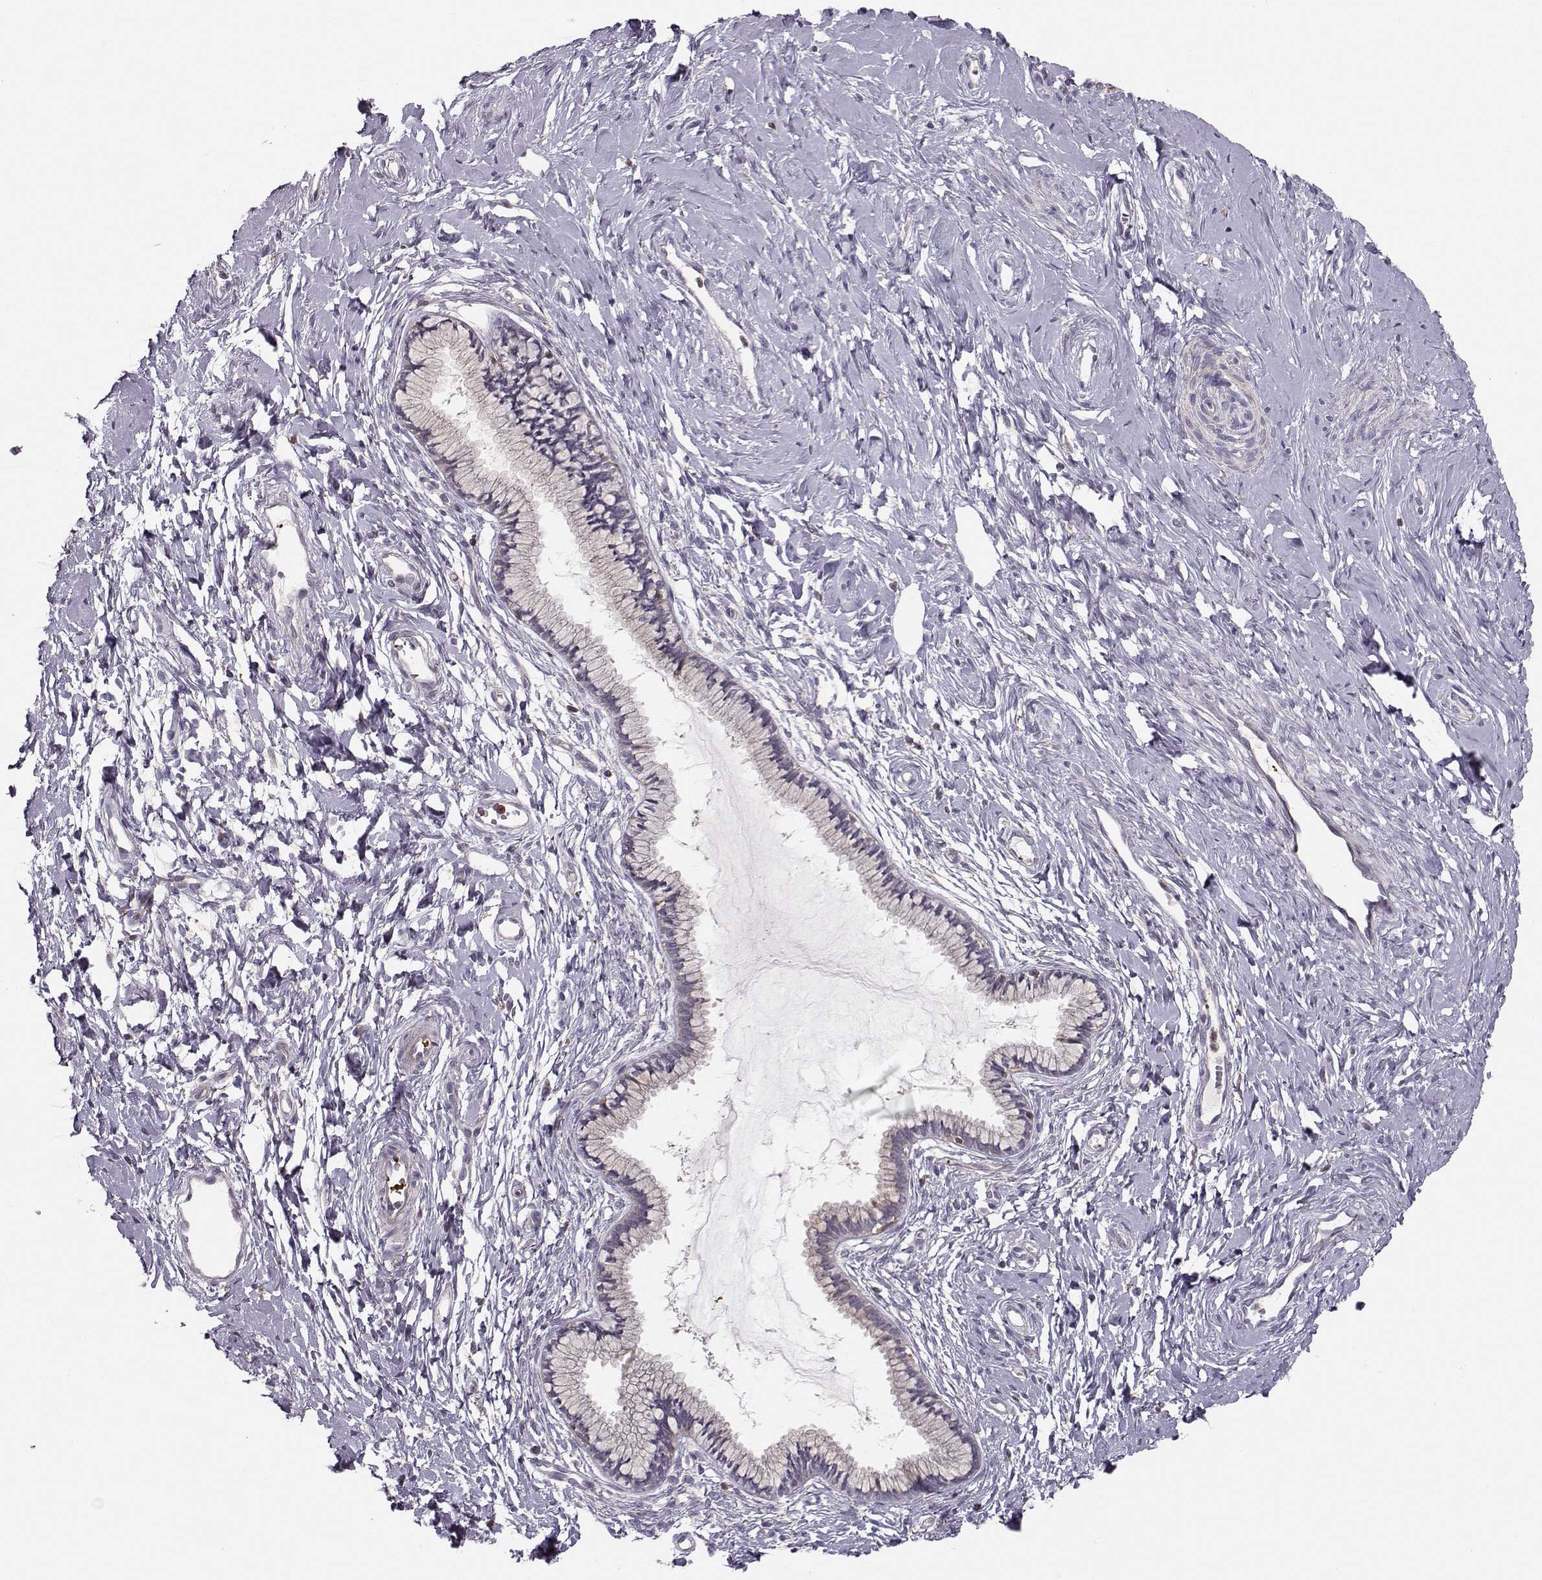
{"staining": {"intensity": "negative", "quantity": "none", "location": "none"}, "tissue": "cervix", "cell_type": "Glandular cells", "image_type": "normal", "snomed": [{"axis": "morphology", "description": "Normal tissue, NOS"}, {"axis": "topography", "description": "Cervix"}], "caption": "High power microscopy image of an immunohistochemistry (IHC) photomicrograph of unremarkable cervix, revealing no significant positivity in glandular cells.", "gene": "ASB16", "patient": {"sex": "female", "age": 40}}